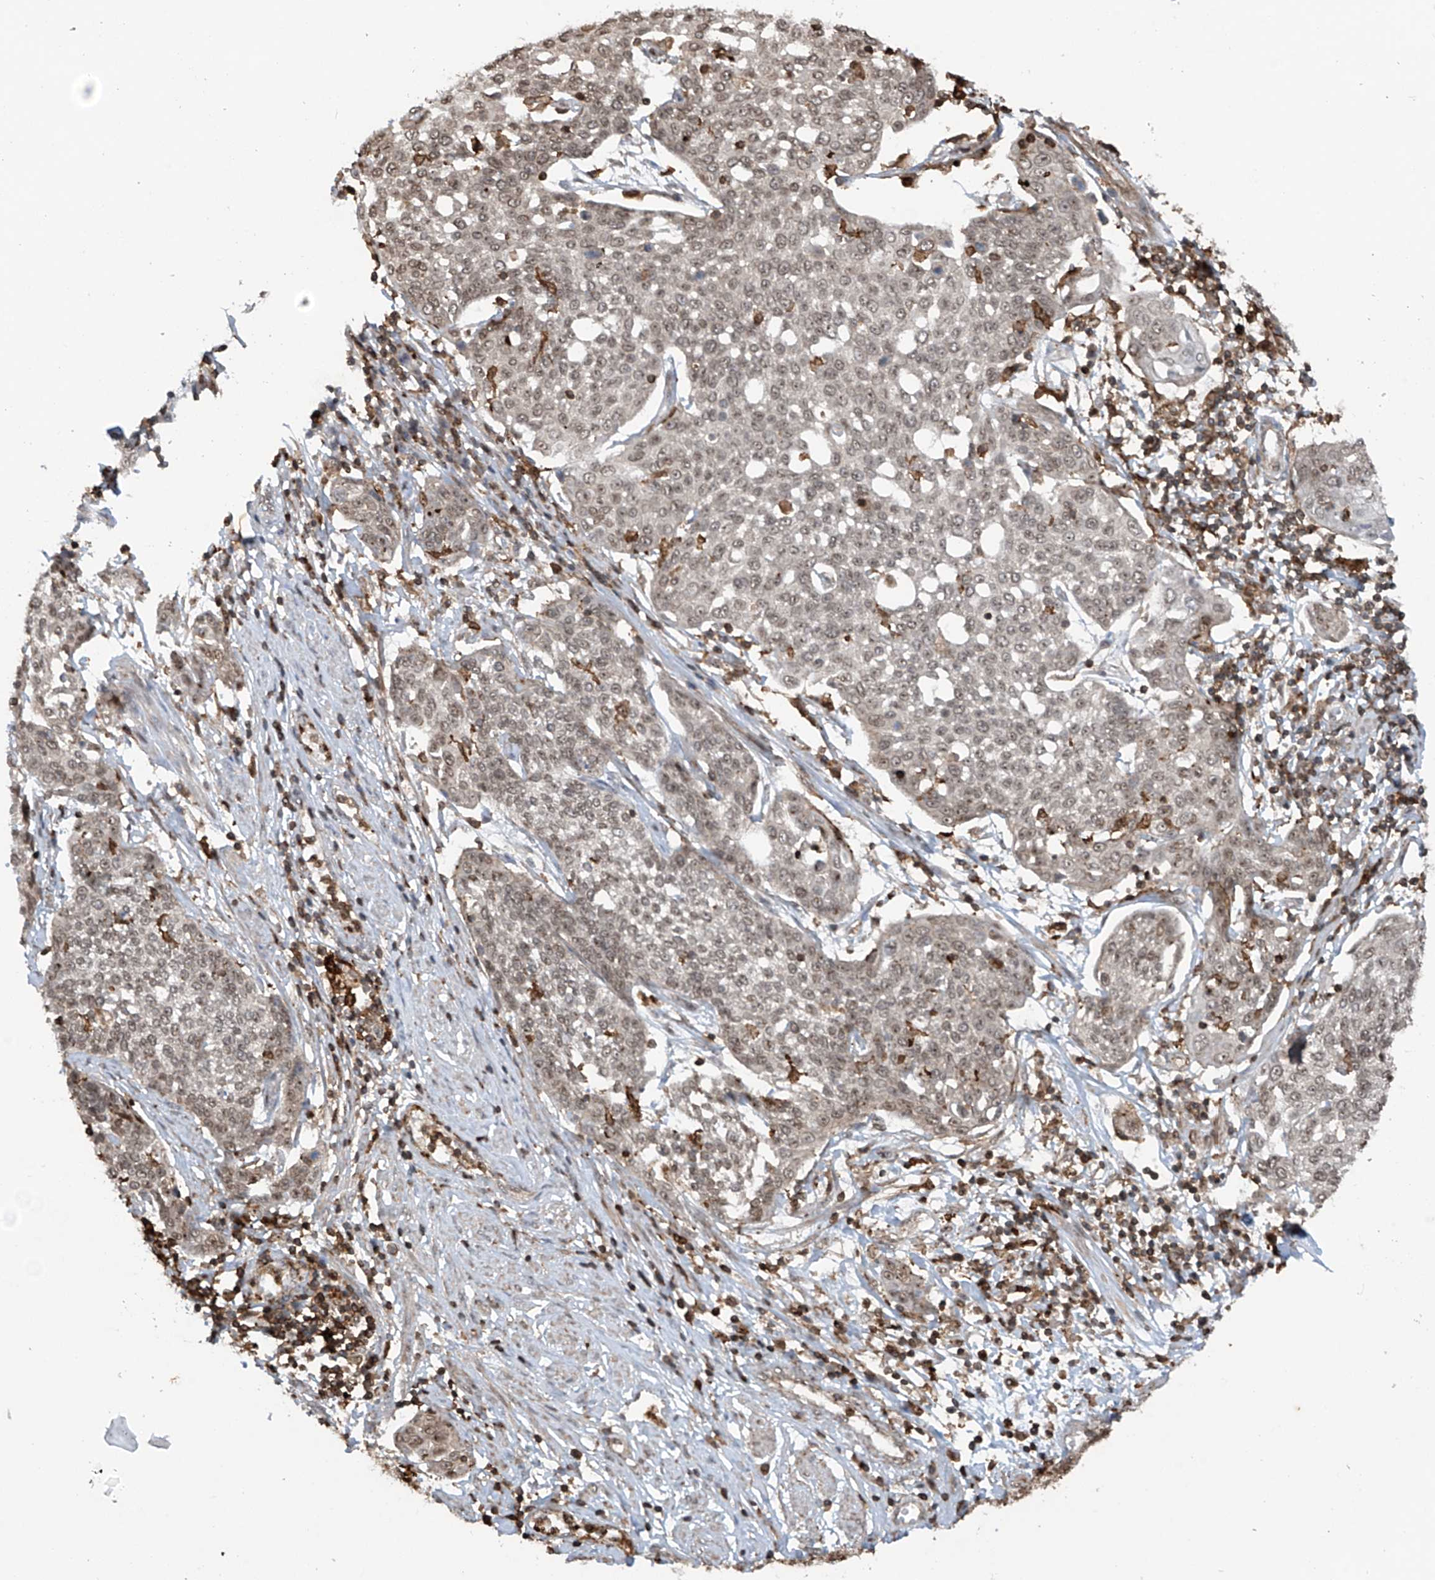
{"staining": {"intensity": "weak", "quantity": "<25%", "location": "nuclear"}, "tissue": "cervical cancer", "cell_type": "Tumor cells", "image_type": "cancer", "snomed": [{"axis": "morphology", "description": "Squamous cell carcinoma, NOS"}, {"axis": "topography", "description": "Cervix"}], "caption": "Immunohistochemistry histopathology image of human cervical squamous cell carcinoma stained for a protein (brown), which shows no staining in tumor cells.", "gene": "REPIN1", "patient": {"sex": "female", "age": 34}}